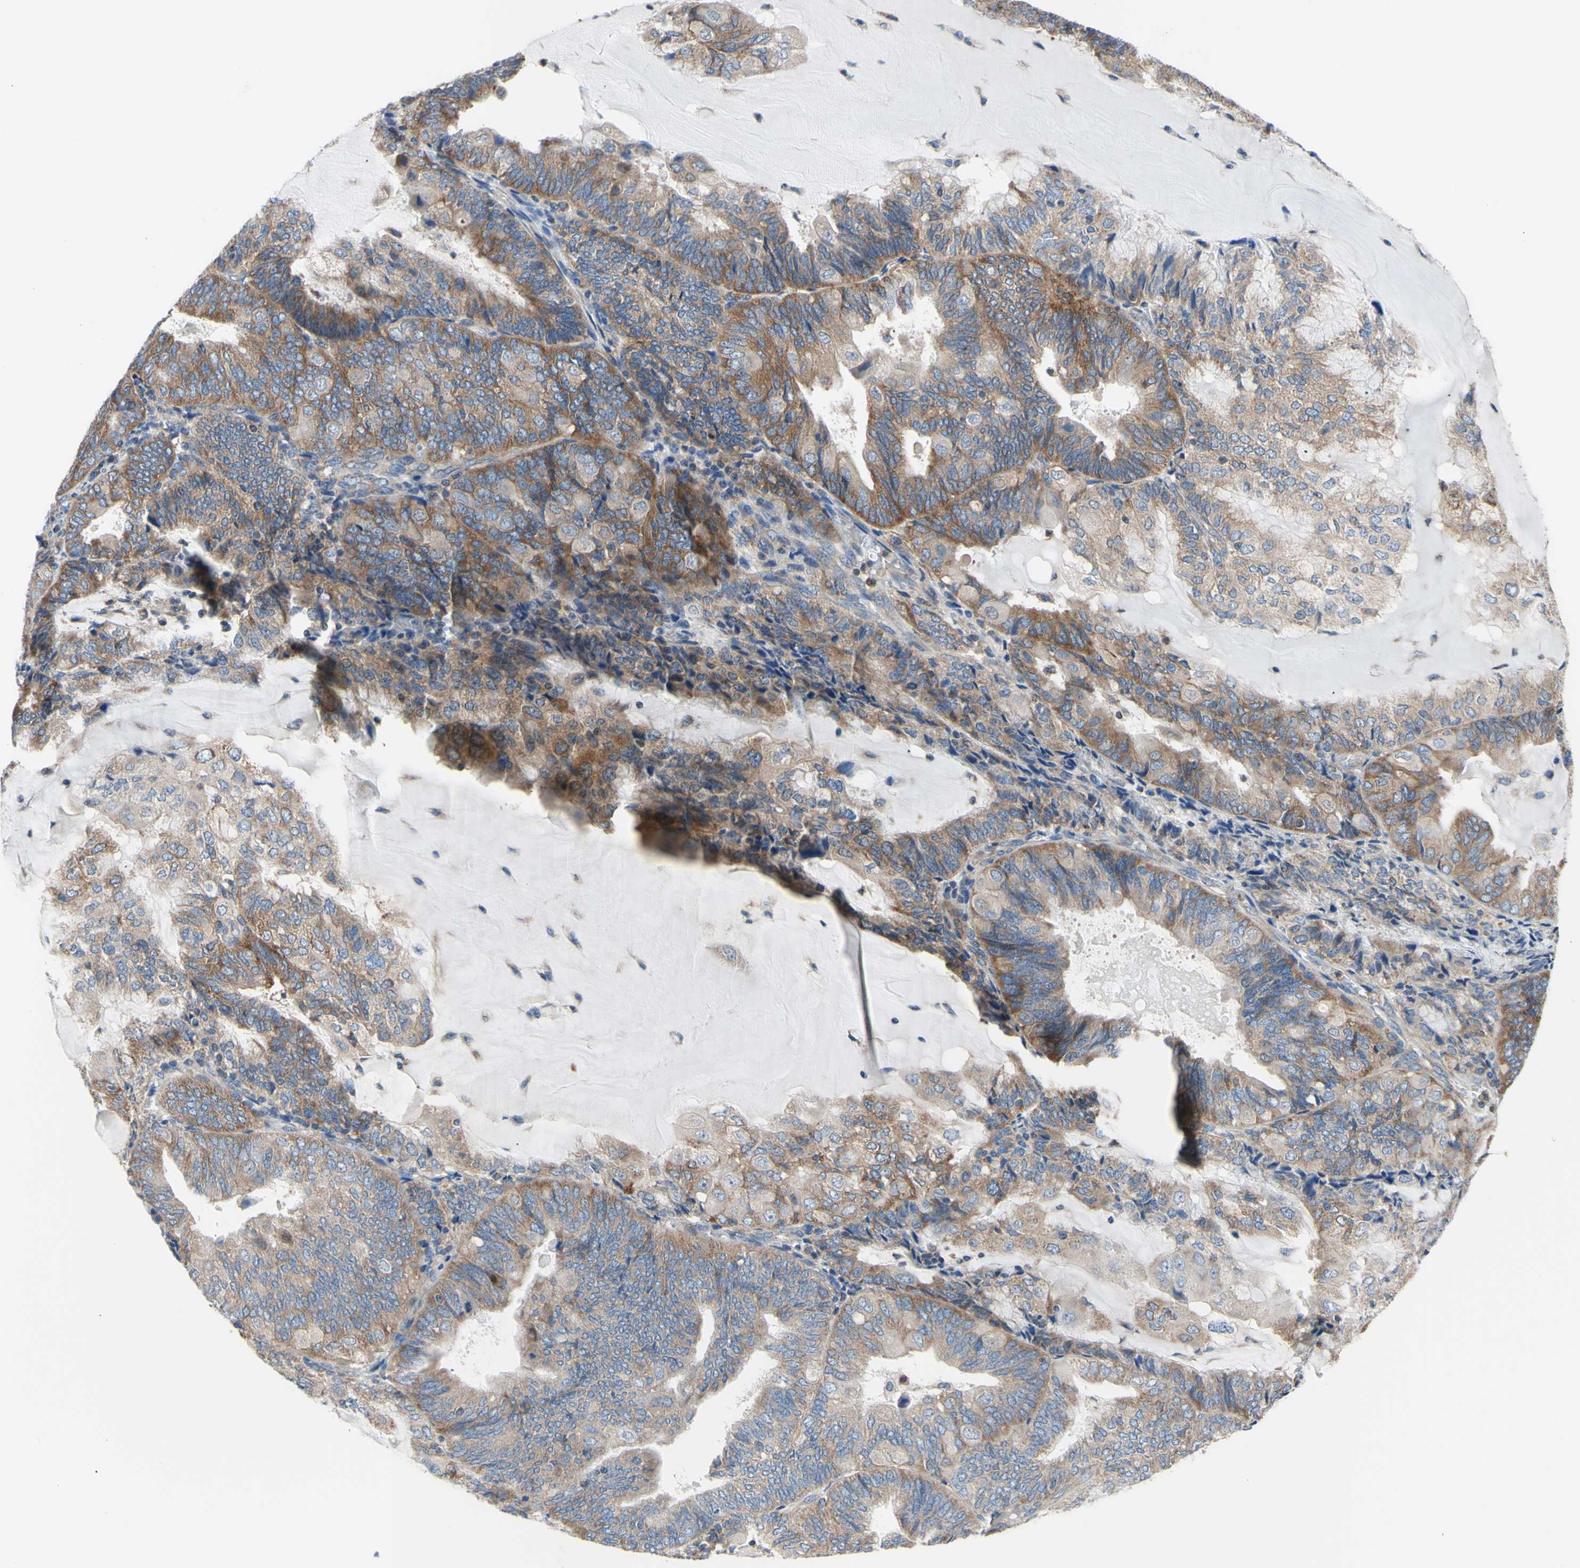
{"staining": {"intensity": "moderate", "quantity": "25%-75%", "location": "cytoplasmic/membranous"}, "tissue": "endometrial cancer", "cell_type": "Tumor cells", "image_type": "cancer", "snomed": [{"axis": "morphology", "description": "Adenocarcinoma, NOS"}, {"axis": "topography", "description": "Endometrium"}], "caption": "High-power microscopy captured an IHC image of endometrial adenocarcinoma, revealing moderate cytoplasmic/membranous expression in approximately 25%-75% of tumor cells.", "gene": "FMR1", "patient": {"sex": "female", "age": 81}}